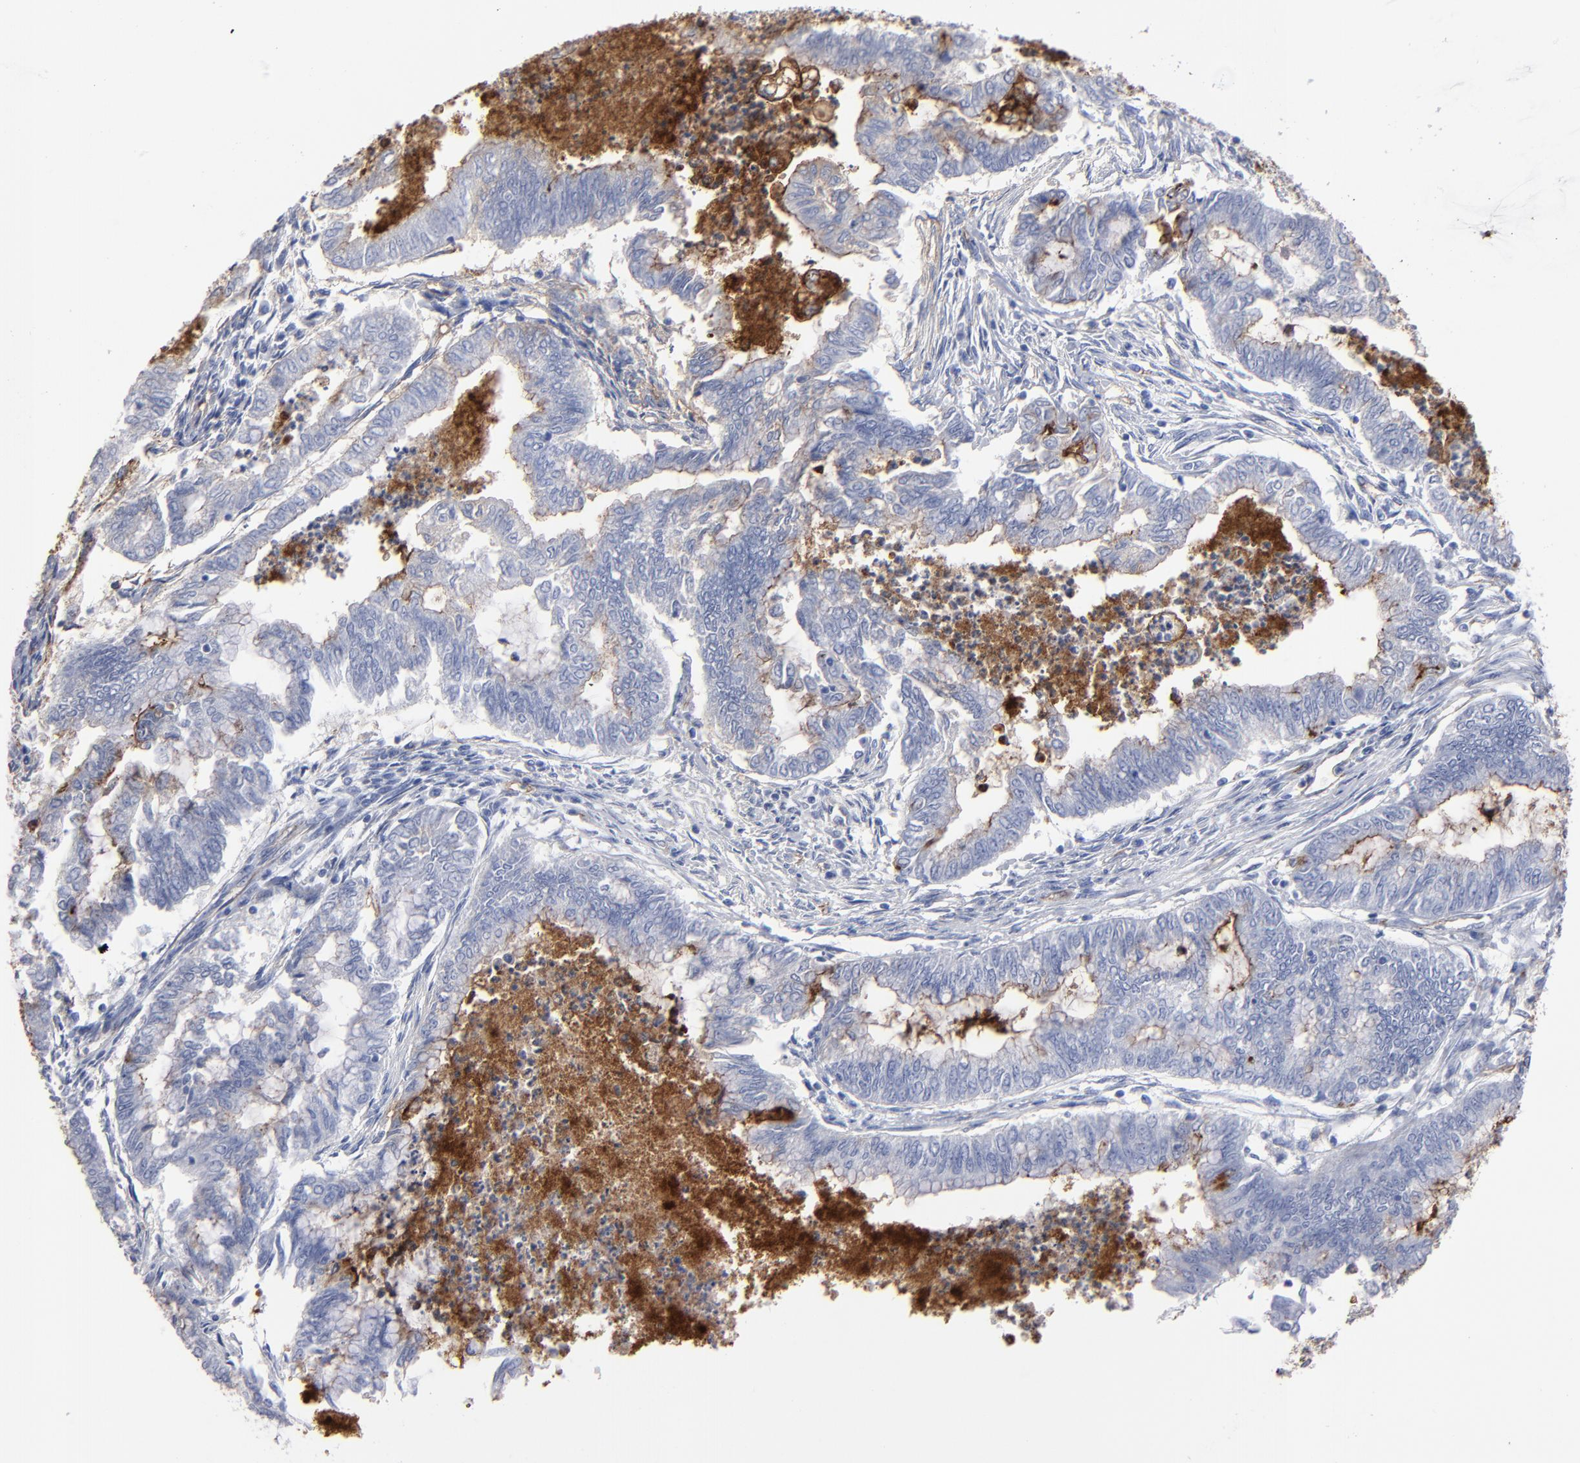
{"staining": {"intensity": "moderate", "quantity": "<25%", "location": "cytoplasmic/membranous"}, "tissue": "endometrial cancer", "cell_type": "Tumor cells", "image_type": "cancer", "snomed": [{"axis": "morphology", "description": "Adenocarcinoma, NOS"}, {"axis": "topography", "description": "Endometrium"}], "caption": "DAB immunohistochemical staining of human adenocarcinoma (endometrial) reveals moderate cytoplasmic/membranous protein expression in approximately <25% of tumor cells. The staining was performed using DAB to visualize the protein expression in brown, while the nuclei were stained in blue with hematoxylin (Magnification: 20x).", "gene": "TM4SF1", "patient": {"sex": "female", "age": 79}}